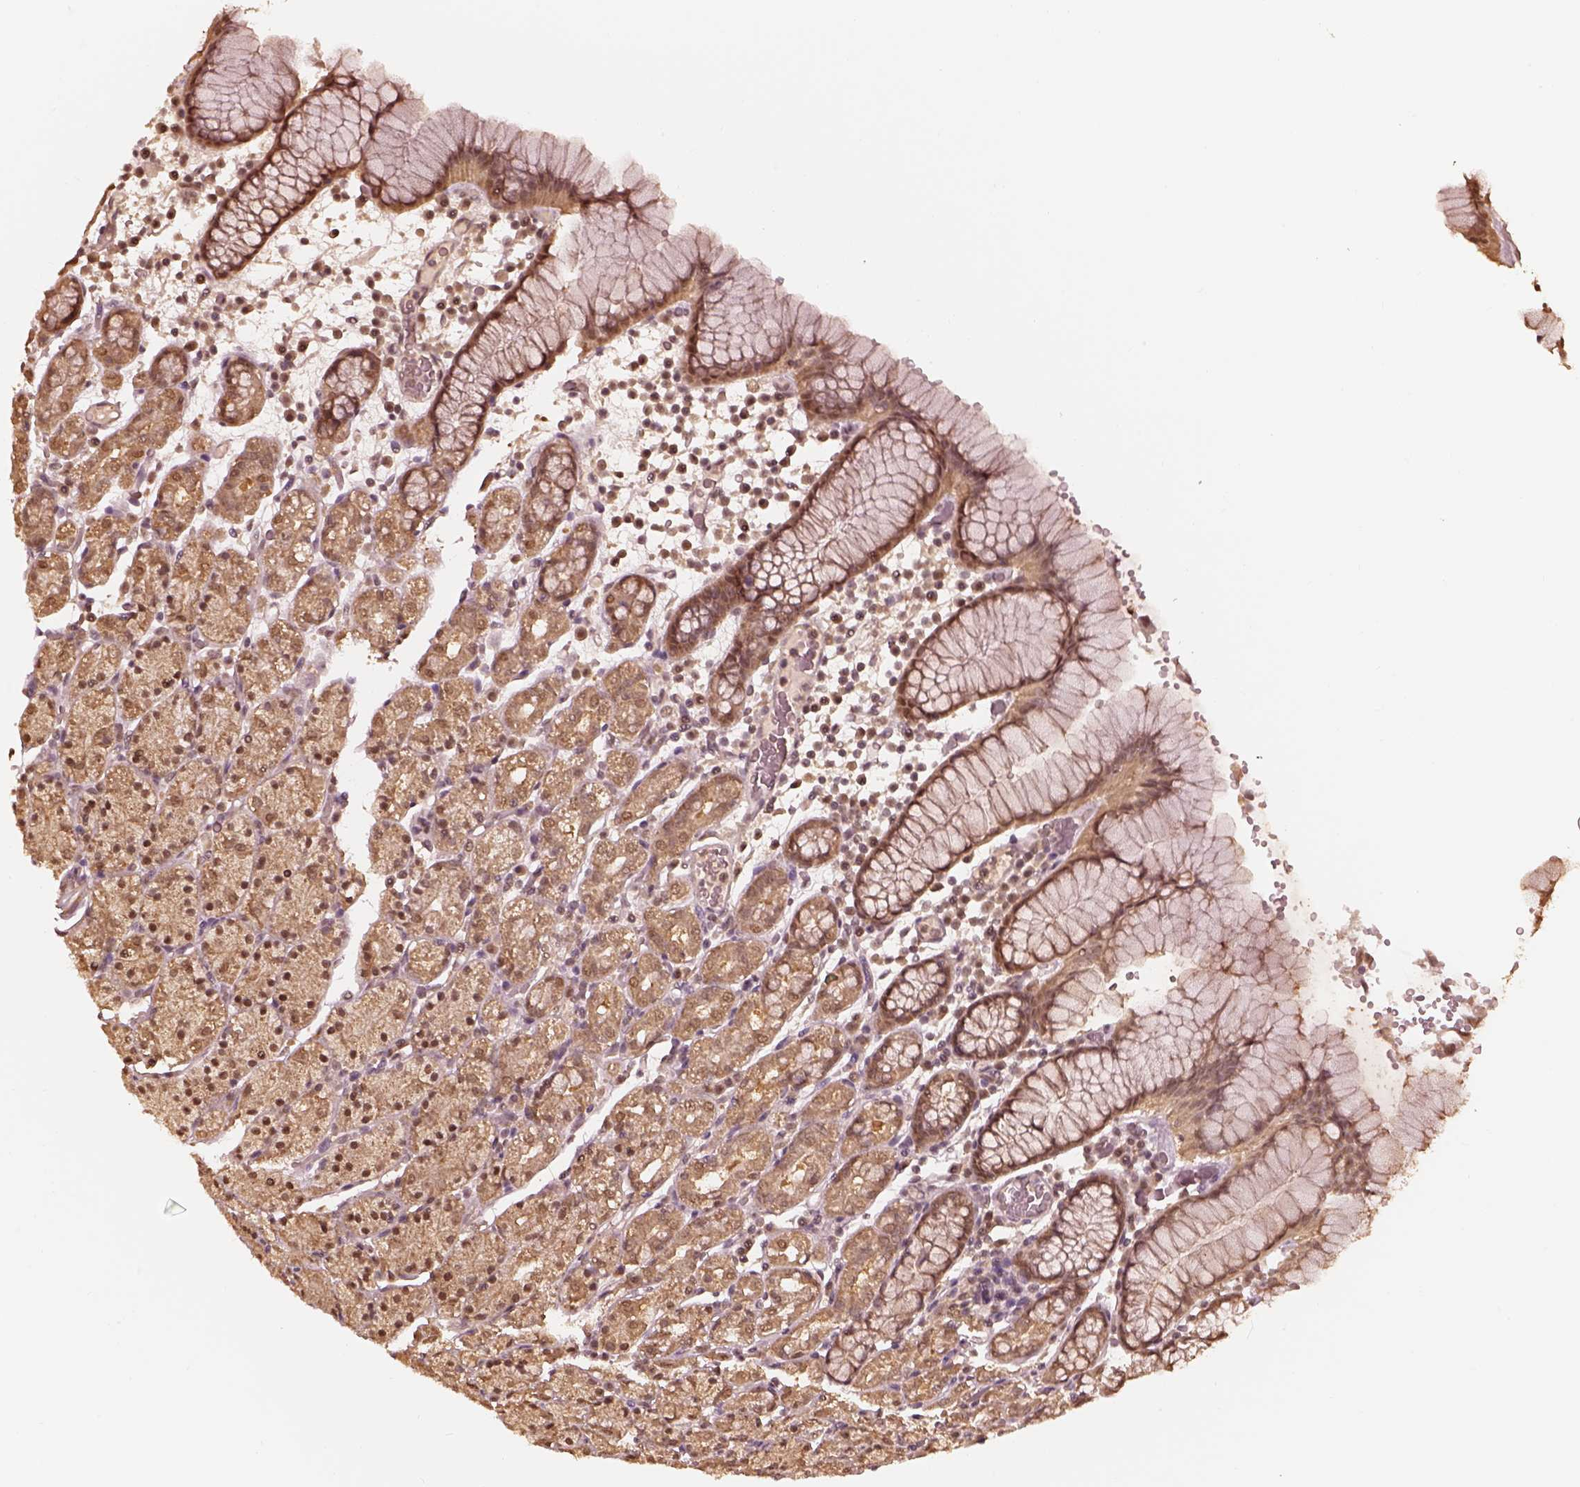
{"staining": {"intensity": "moderate", "quantity": ">75%", "location": "cytoplasmic/membranous,nuclear"}, "tissue": "stomach", "cell_type": "Glandular cells", "image_type": "normal", "snomed": [{"axis": "morphology", "description": "Normal tissue, NOS"}, {"axis": "topography", "description": "Stomach, upper"}, {"axis": "topography", "description": "Stomach"}], "caption": "The image shows a brown stain indicating the presence of a protein in the cytoplasmic/membranous,nuclear of glandular cells in stomach. (Stains: DAB in brown, nuclei in blue, Microscopy: brightfield microscopy at high magnification).", "gene": "PSMC5", "patient": {"sex": "male", "age": 62}}